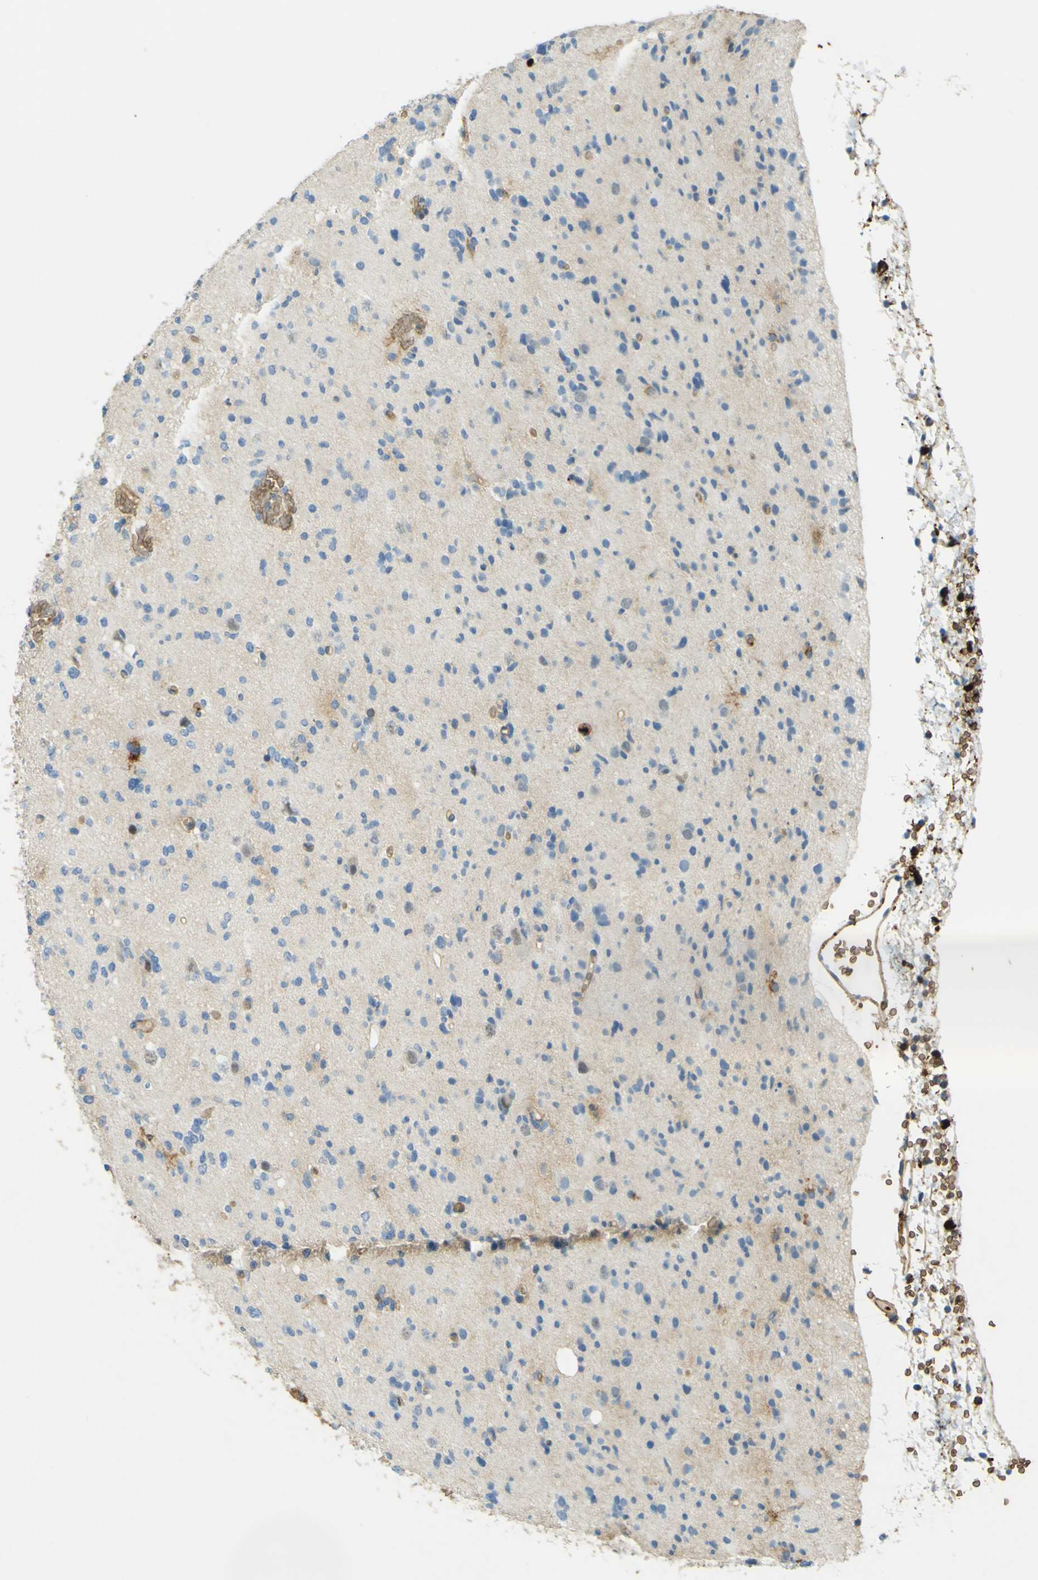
{"staining": {"intensity": "negative", "quantity": "none", "location": "none"}, "tissue": "glioma", "cell_type": "Tumor cells", "image_type": "cancer", "snomed": [{"axis": "morphology", "description": "Glioma, malignant, Low grade"}, {"axis": "topography", "description": "Brain"}], "caption": "High magnification brightfield microscopy of malignant glioma (low-grade) stained with DAB (3,3'-diaminobenzidine) (brown) and counterstained with hematoxylin (blue): tumor cells show no significant expression. (DAB IHC visualized using brightfield microscopy, high magnification).", "gene": "PLXDC1", "patient": {"sex": "female", "age": 22}}